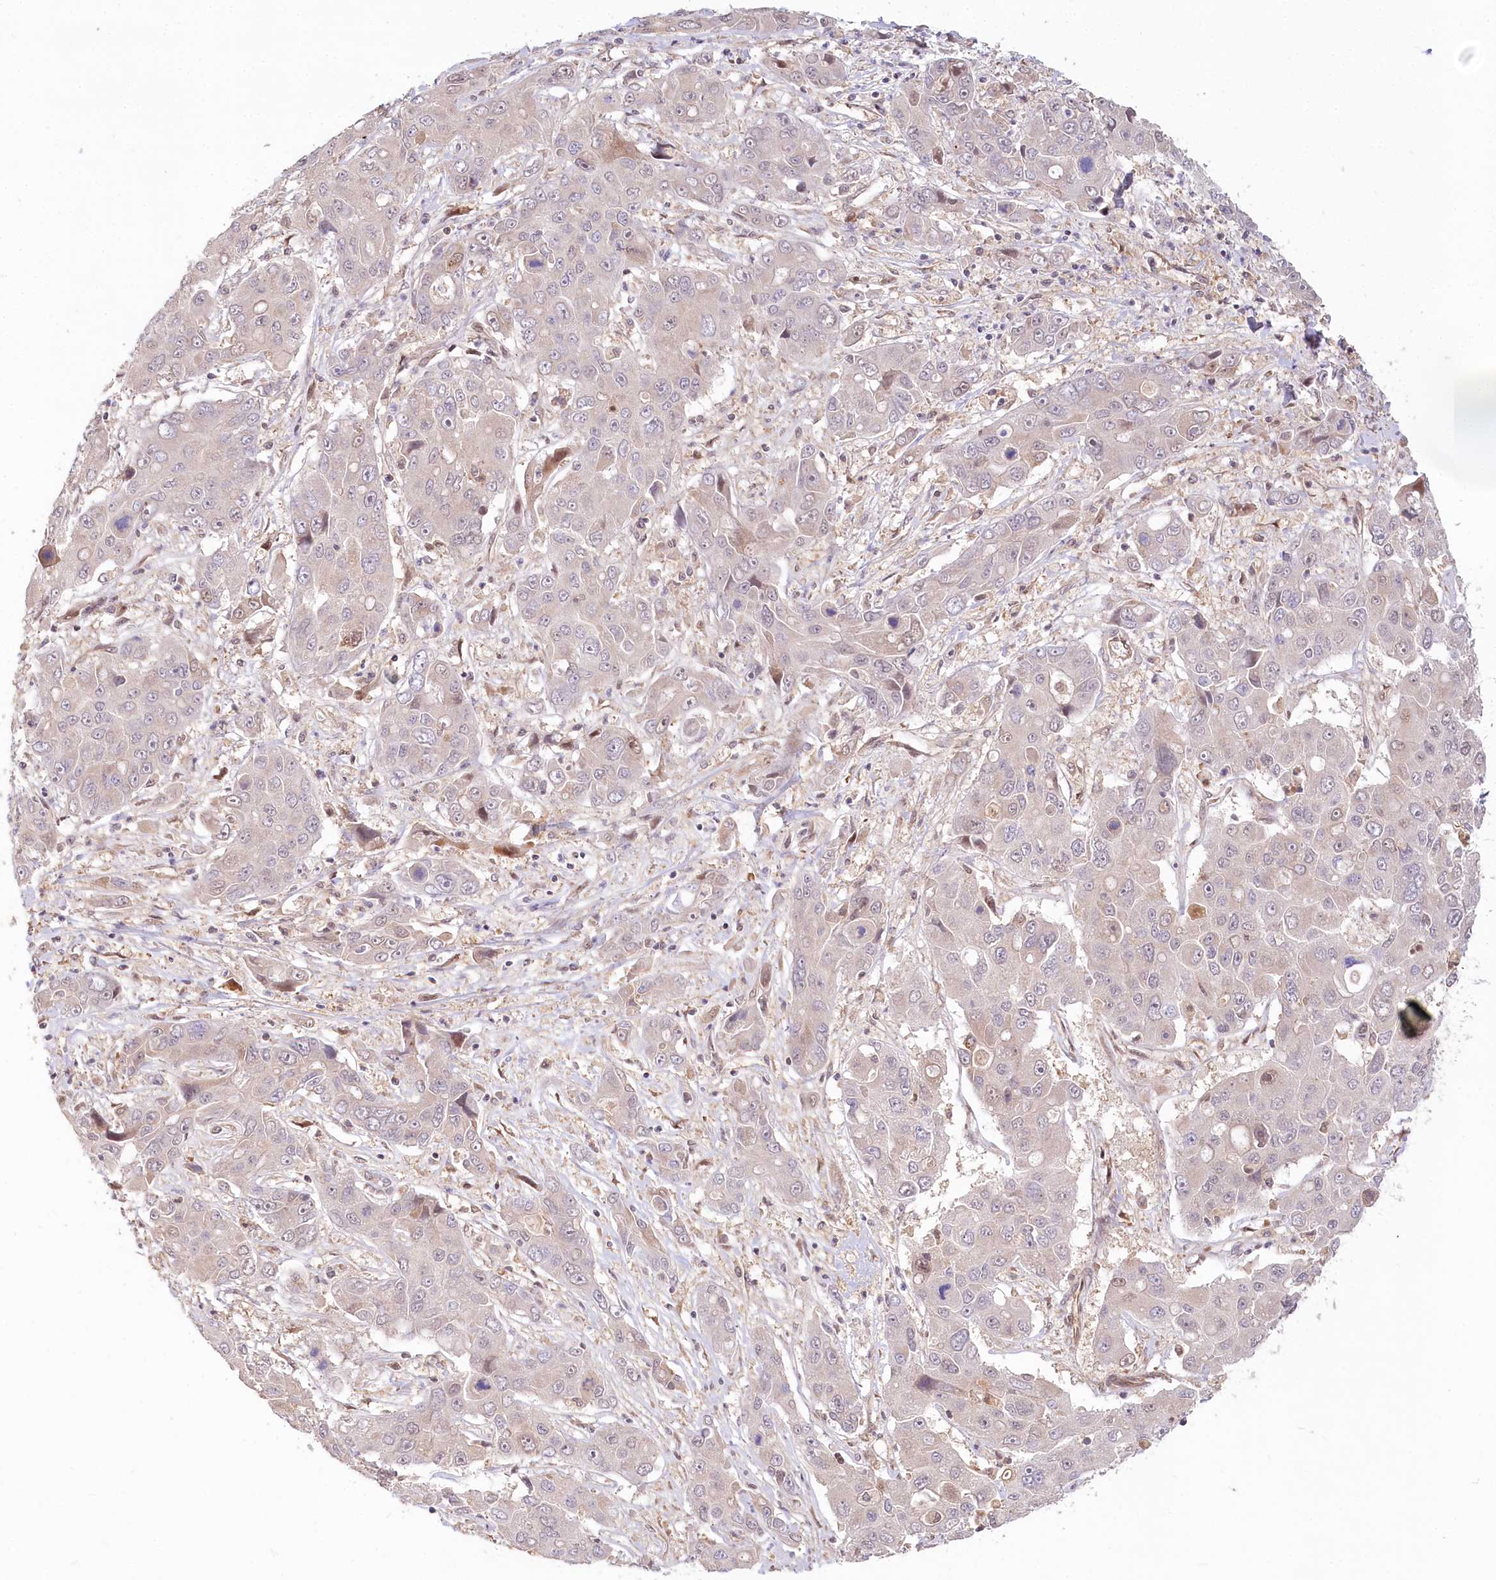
{"staining": {"intensity": "negative", "quantity": "none", "location": "none"}, "tissue": "liver cancer", "cell_type": "Tumor cells", "image_type": "cancer", "snomed": [{"axis": "morphology", "description": "Cholangiocarcinoma"}, {"axis": "topography", "description": "Liver"}], "caption": "Image shows no significant protein staining in tumor cells of cholangiocarcinoma (liver).", "gene": "CEP70", "patient": {"sex": "male", "age": 67}}